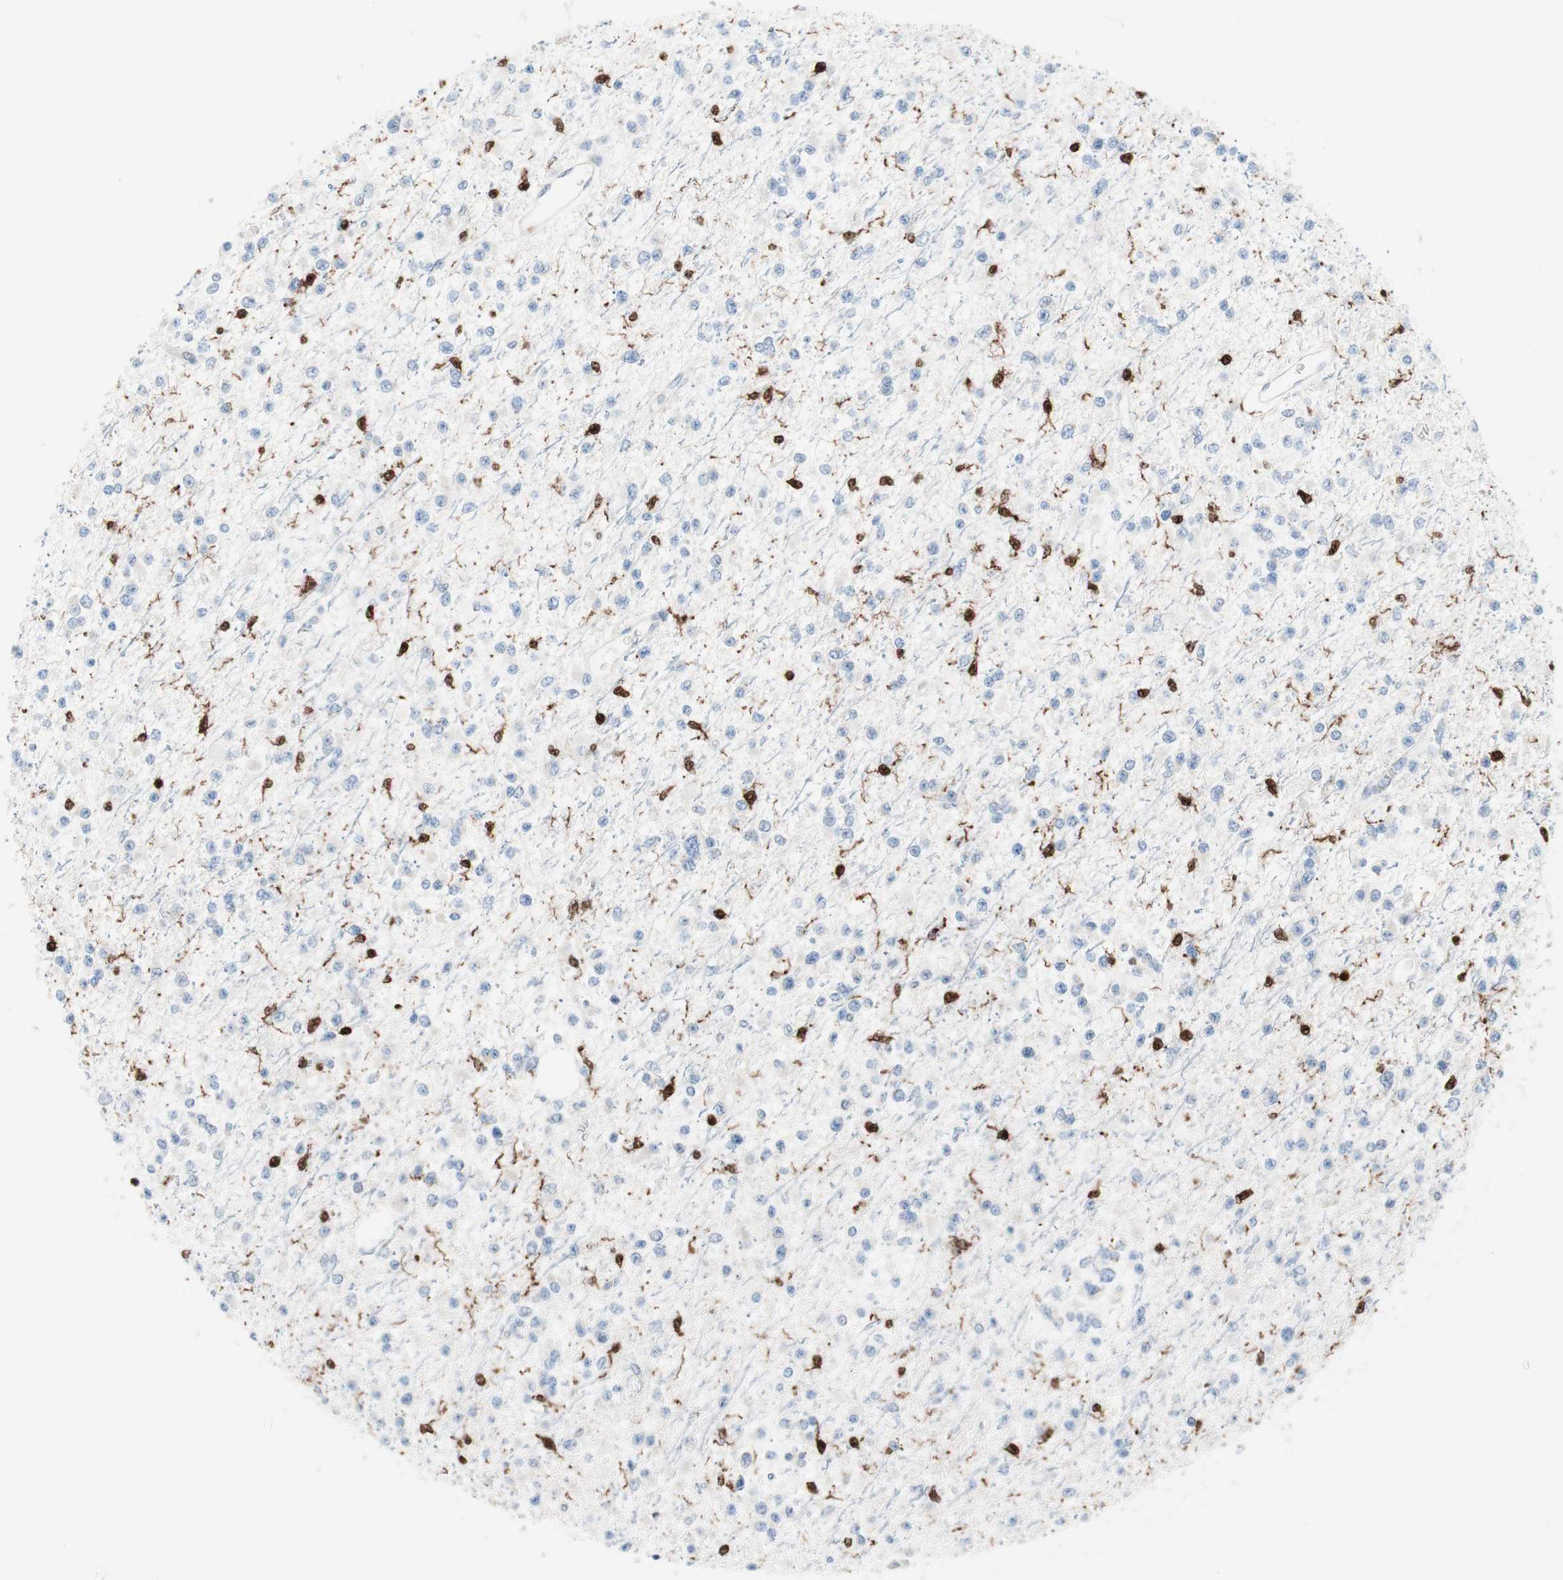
{"staining": {"intensity": "negative", "quantity": "none", "location": "none"}, "tissue": "glioma", "cell_type": "Tumor cells", "image_type": "cancer", "snomed": [{"axis": "morphology", "description": "Glioma, malignant, Low grade"}, {"axis": "topography", "description": "Brain"}], "caption": "This is a photomicrograph of immunohistochemistry (IHC) staining of malignant low-grade glioma, which shows no positivity in tumor cells.", "gene": "RGS10", "patient": {"sex": "female", "age": 22}}